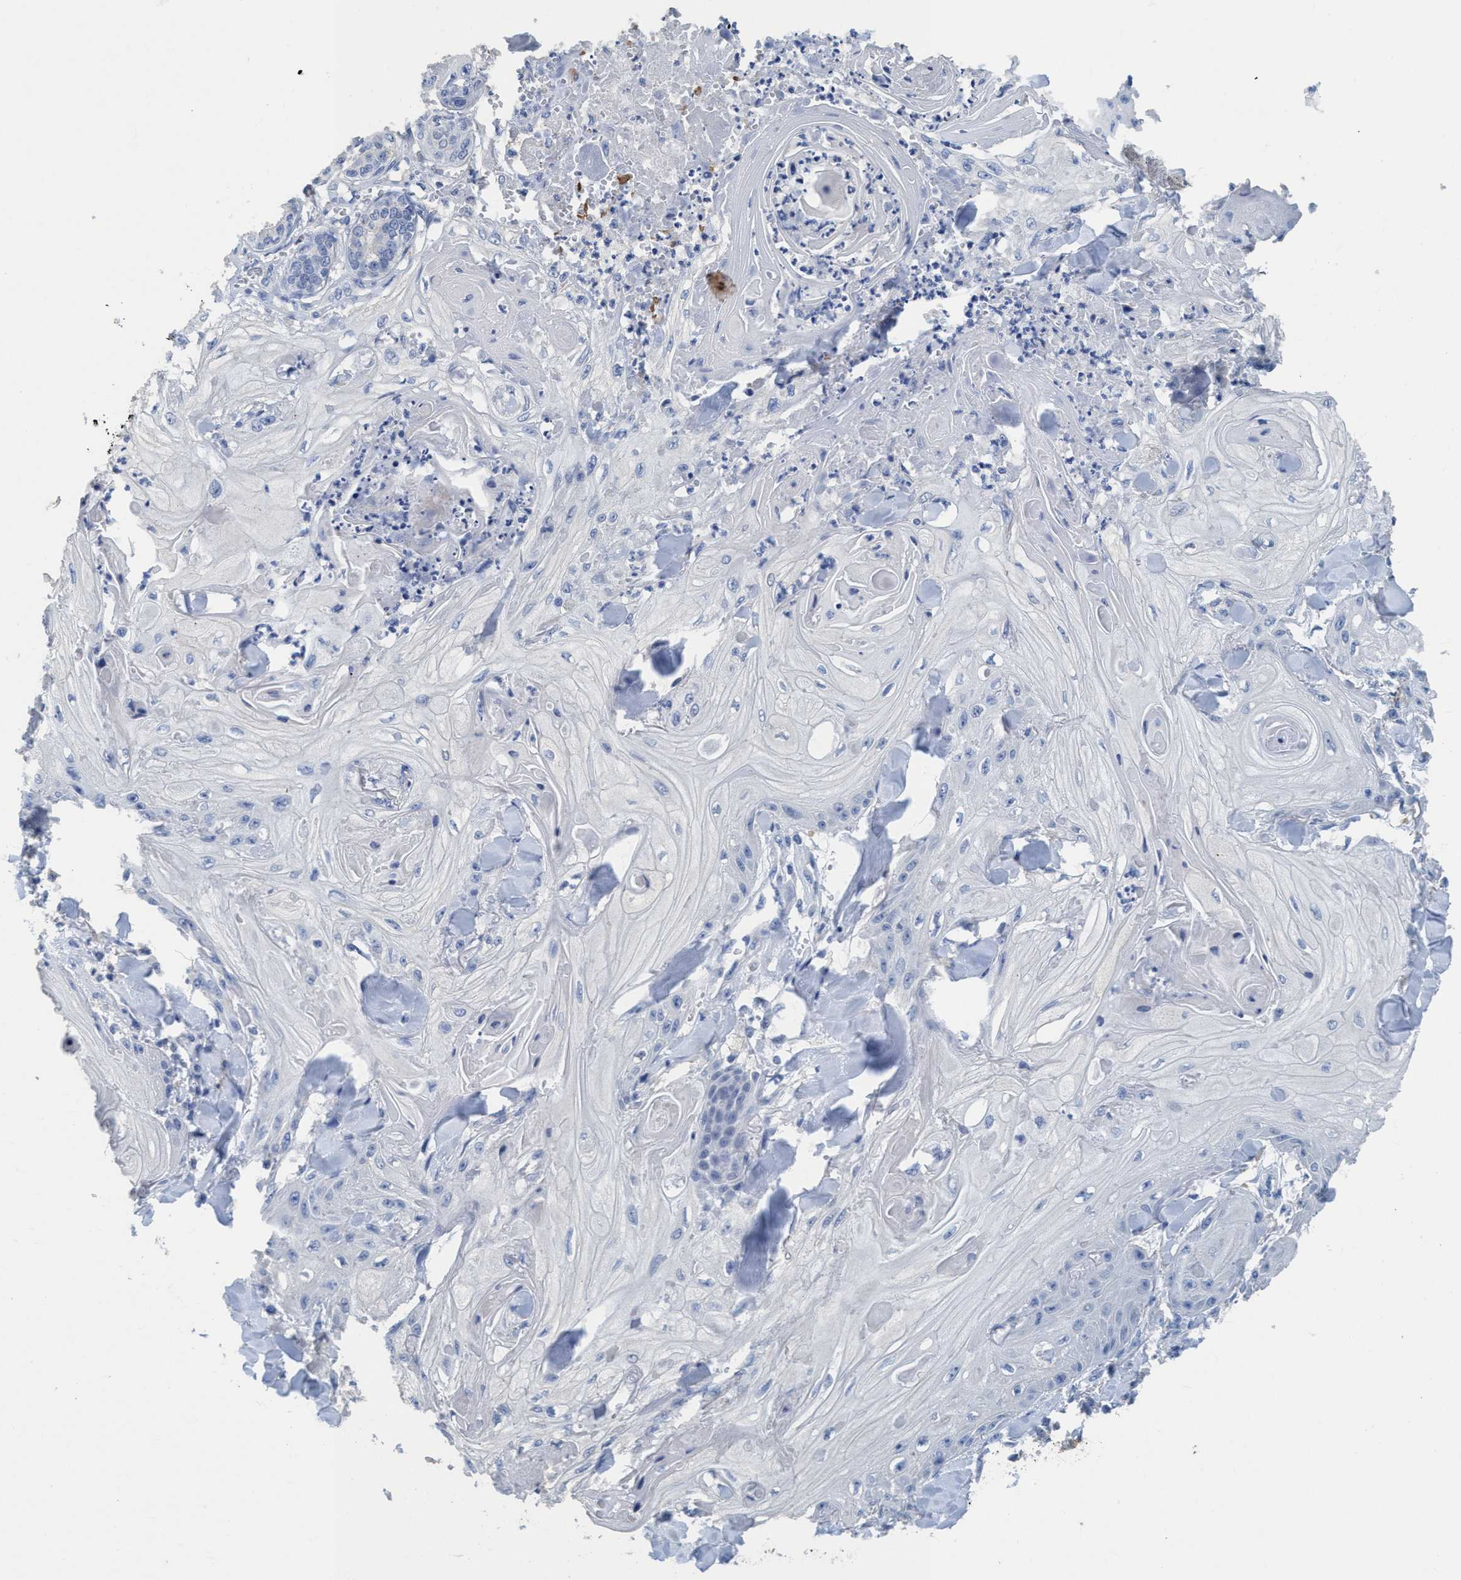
{"staining": {"intensity": "negative", "quantity": "none", "location": "none"}, "tissue": "skin cancer", "cell_type": "Tumor cells", "image_type": "cancer", "snomed": [{"axis": "morphology", "description": "Squamous cell carcinoma, NOS"}, {"axis": "topography", "description": "Skin"}], "caption": "This is a photomicrograph of IHC staining of skin cancer (squamous cell carcinoma), which shows no positivity in tumor cells.", "gene": "DNAI1", "patient": {"sex": "male", "age": 74}}